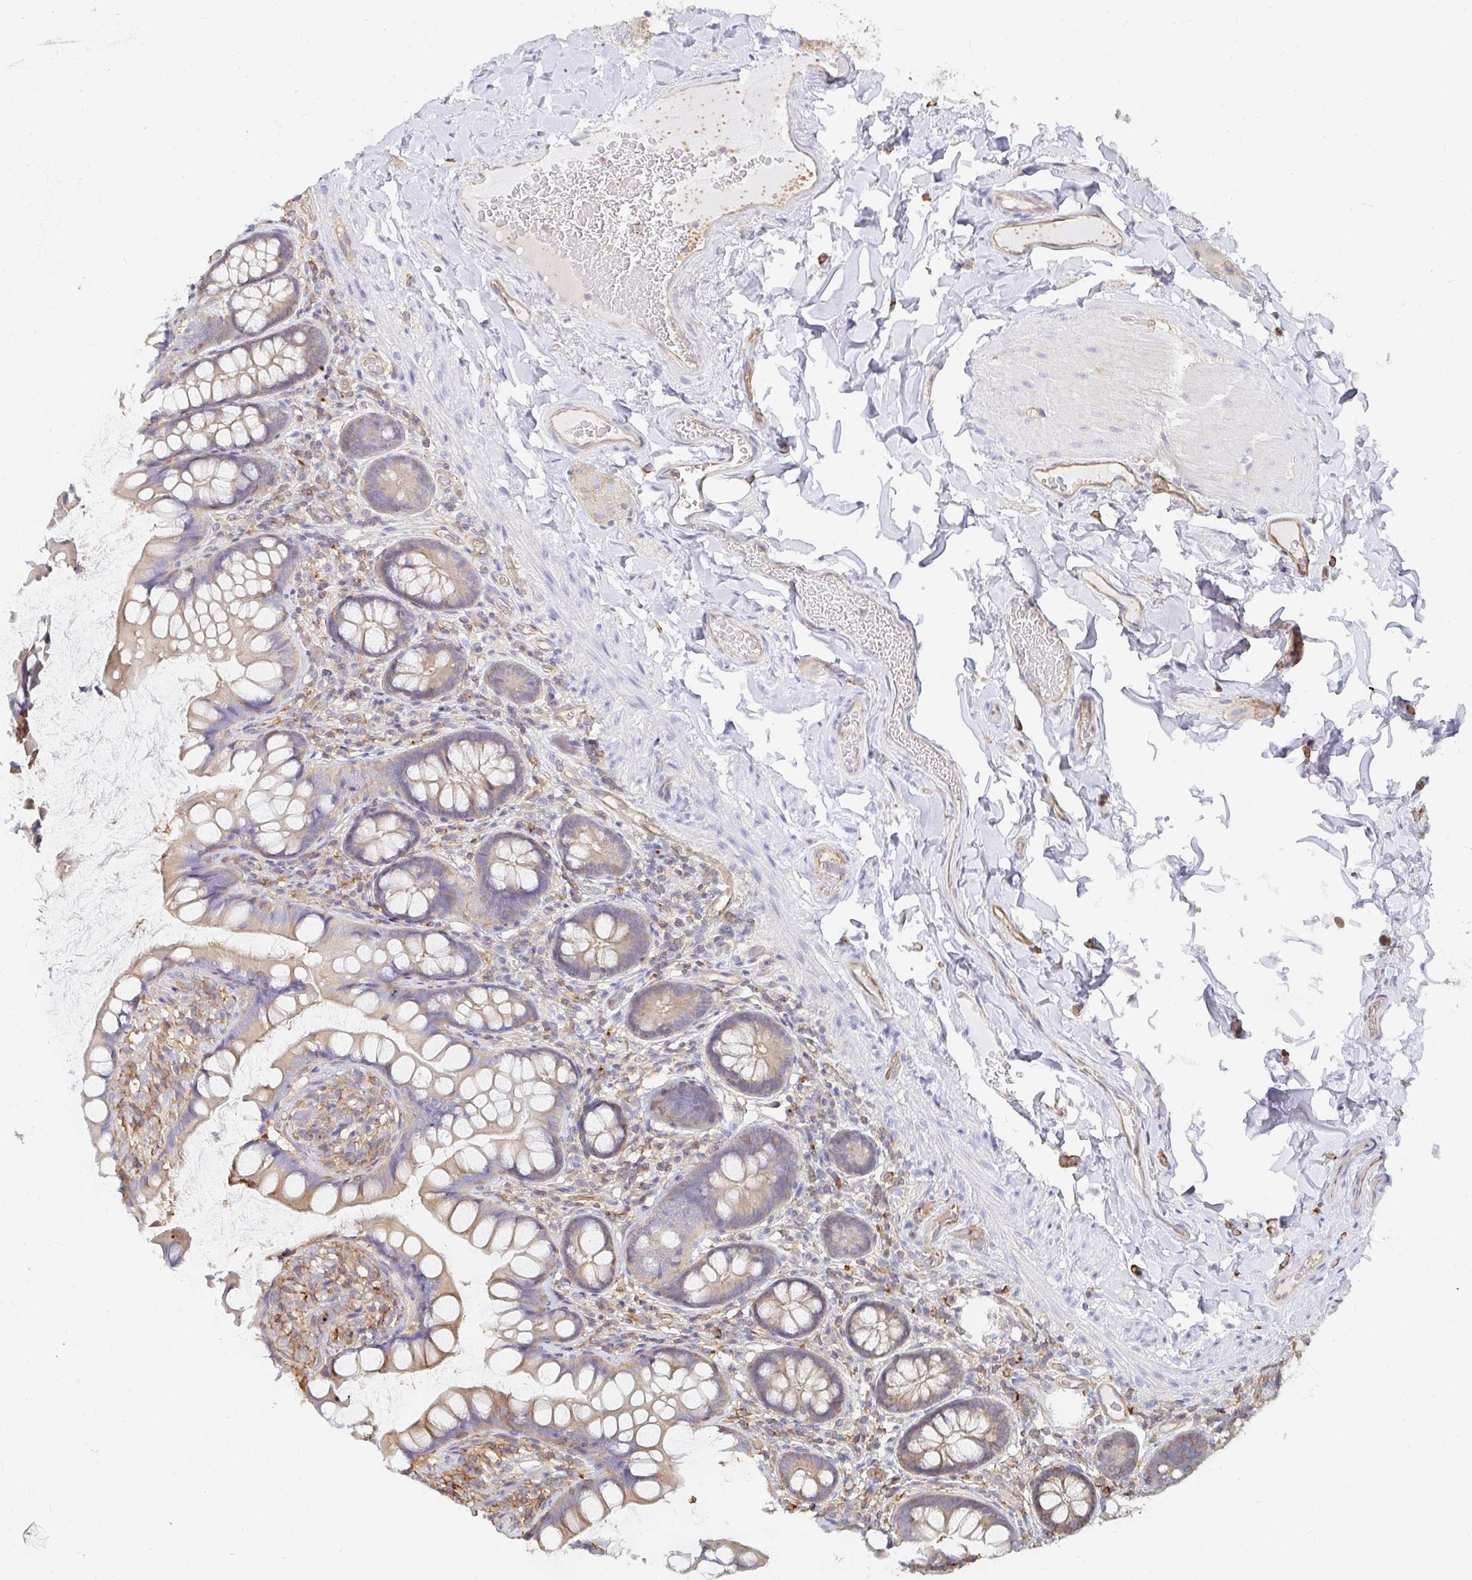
{"staining": {"intensity": "weak", "quantity": "25%-75%", "location": "cytoplasmic/membranous"}, "tissue": "small intestine", "cell_type": "Glandular cells", "image_type": "normal", "snomed": [{"axis": "morphology", "description": "Normal tissue, NOS"}, {"axis": "topography", "description": "Small intestine"}], "caption": "Benign small intestine reveals weak cytoplasmic/membranous positivity in about 25%-75% of glandular cells The staining is performed using DAB brown chromogen to label protein expression. The nuclei are counter-stained blue using hematoxylin..", "gene": "TSPAN19", "patient": {"sex": "male", "age": 70}}